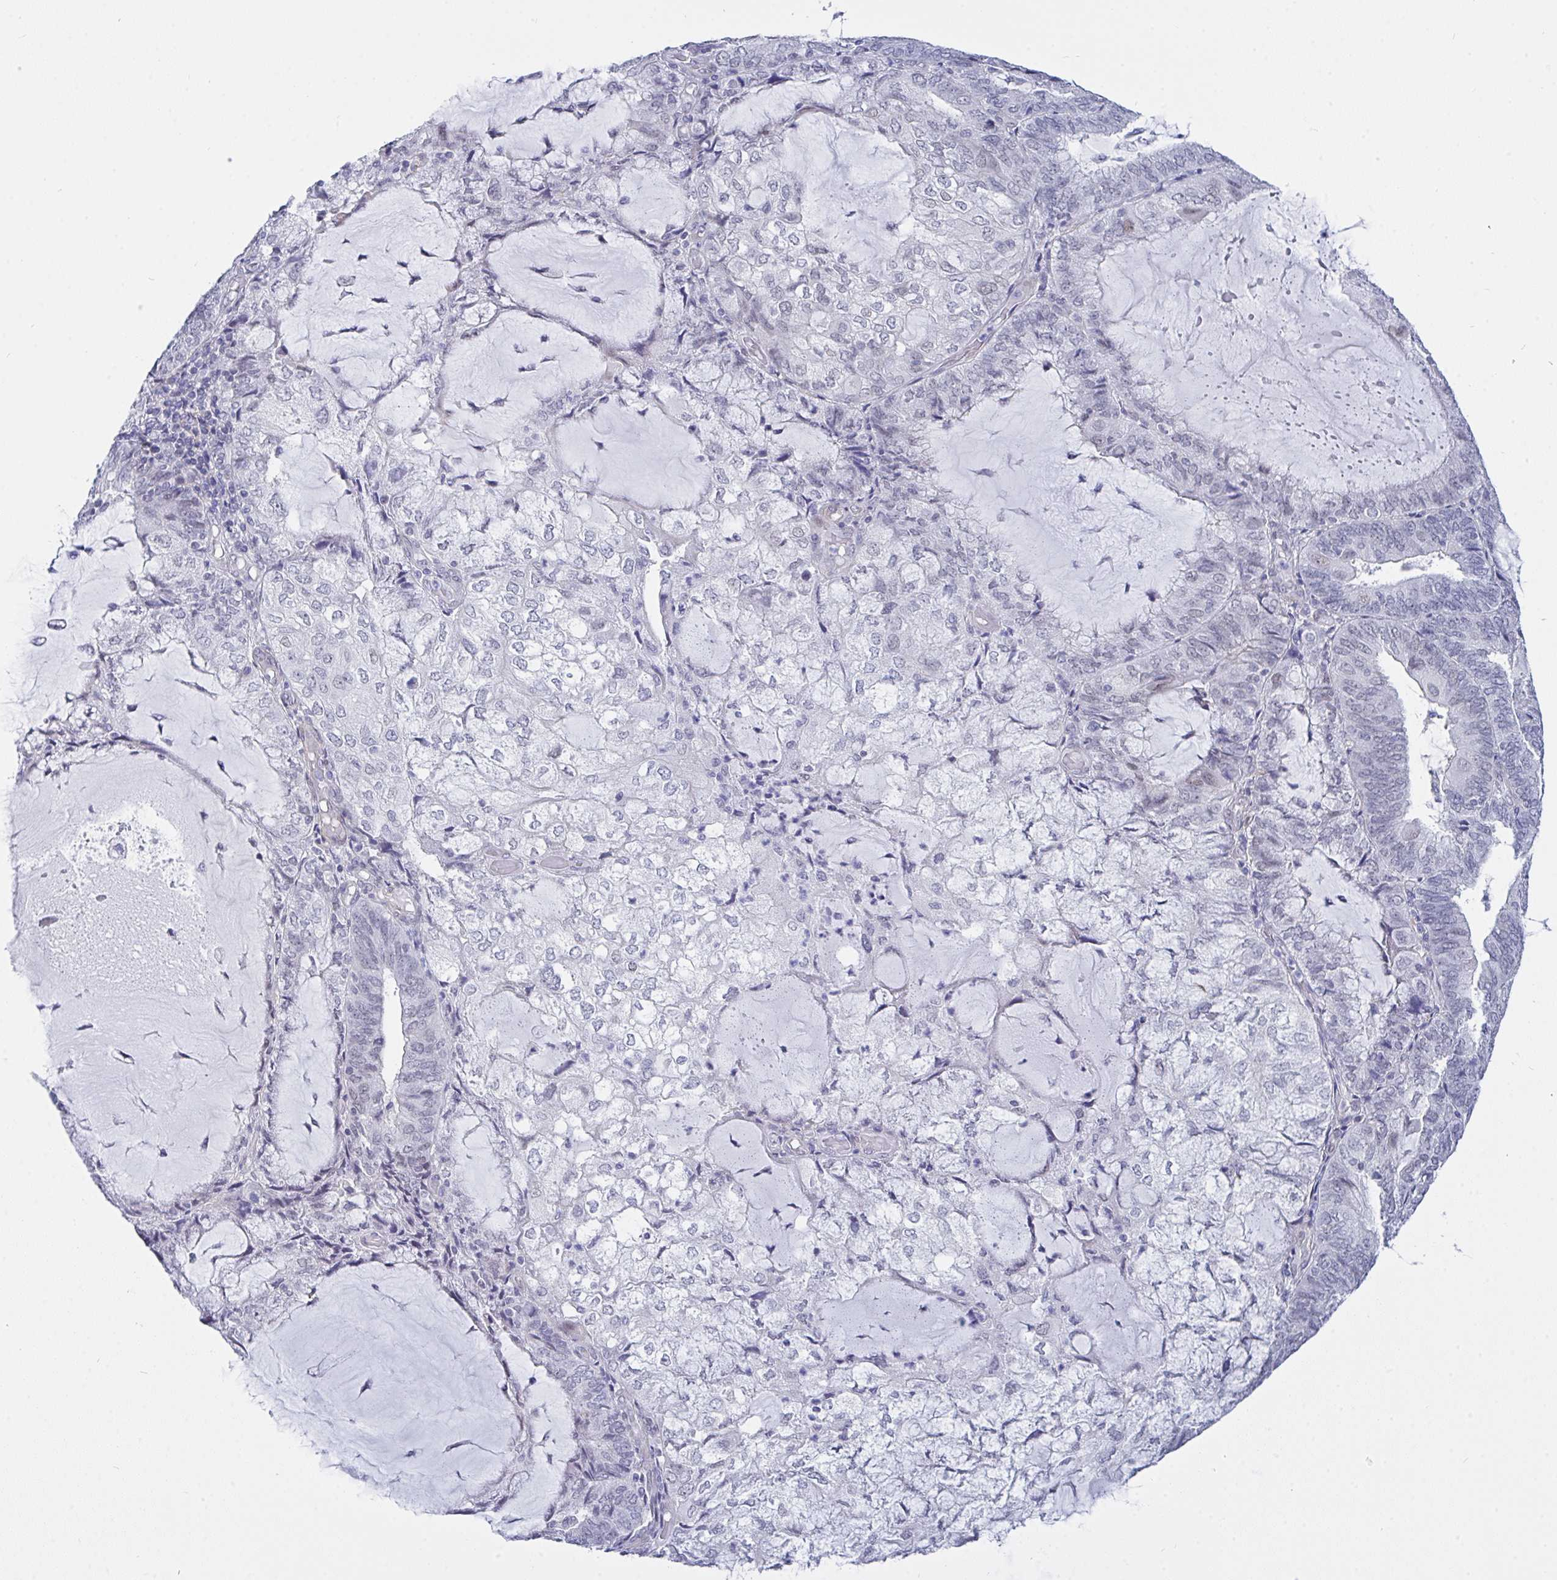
{"staining": {"intensity": "negative", "quantity": "none", "location": "none"}, "tissue": "endometrial cancer", "cell_type": "Tumor cells", "image_type": "cancer", "snomed": [{"axis": "morphology", "description": "Adenocarcinoma, NOS"}, {"axis": "topography", "description": "Endometrium"}], "caption": "The histopathology image displays no staining of tumor cells in endometrial cancer (adenocarcinoma). (DAB IHC, high magnification).", "gene": "FBXL22", "patient": {"sex": "female", "age": 81}}